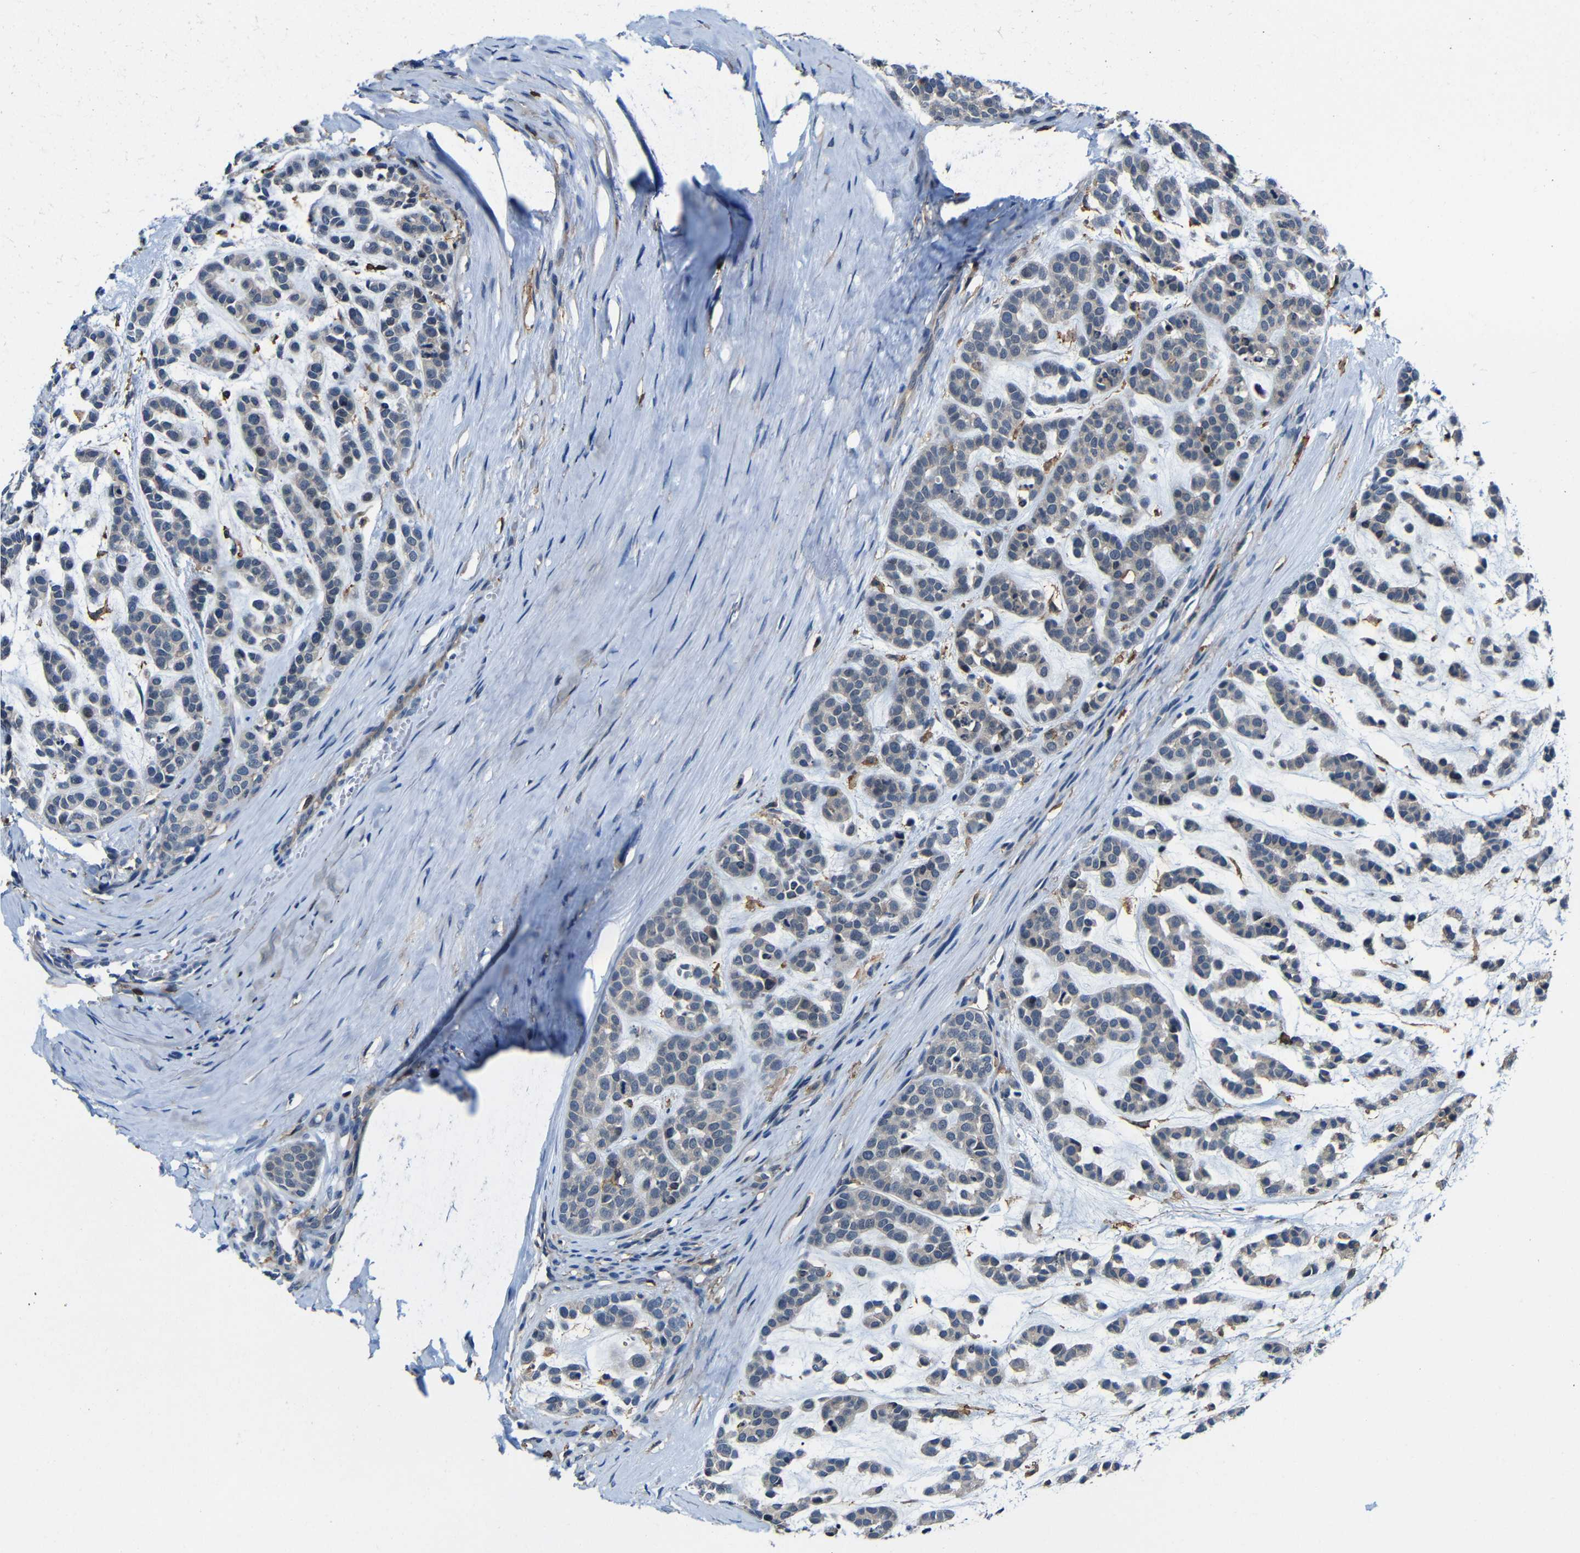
{"staining": {"intensity": "negative", "quantity": "none", "location": "none"}, "tissue": "head and neck cancer", "cell_type": "Tumor cells", "image_type": "cancer", "snomed": [{"axis": "morphology", "description": "Adenocarcinoma, NOS"}, {"axis": "morphology", "description": "Adenoma, NOS"}, {"axis": "topography", "description": "Head-Neck"}], "caption": "There is no significant staining in tumor cells of head and neck adenoma. (DAB (3,3'-diaminobenzidine) IHC visualized using brightfield microscopy, high magnification).", "gene": "P2RY12", "patient": {"sex": "female", "age": 55}}